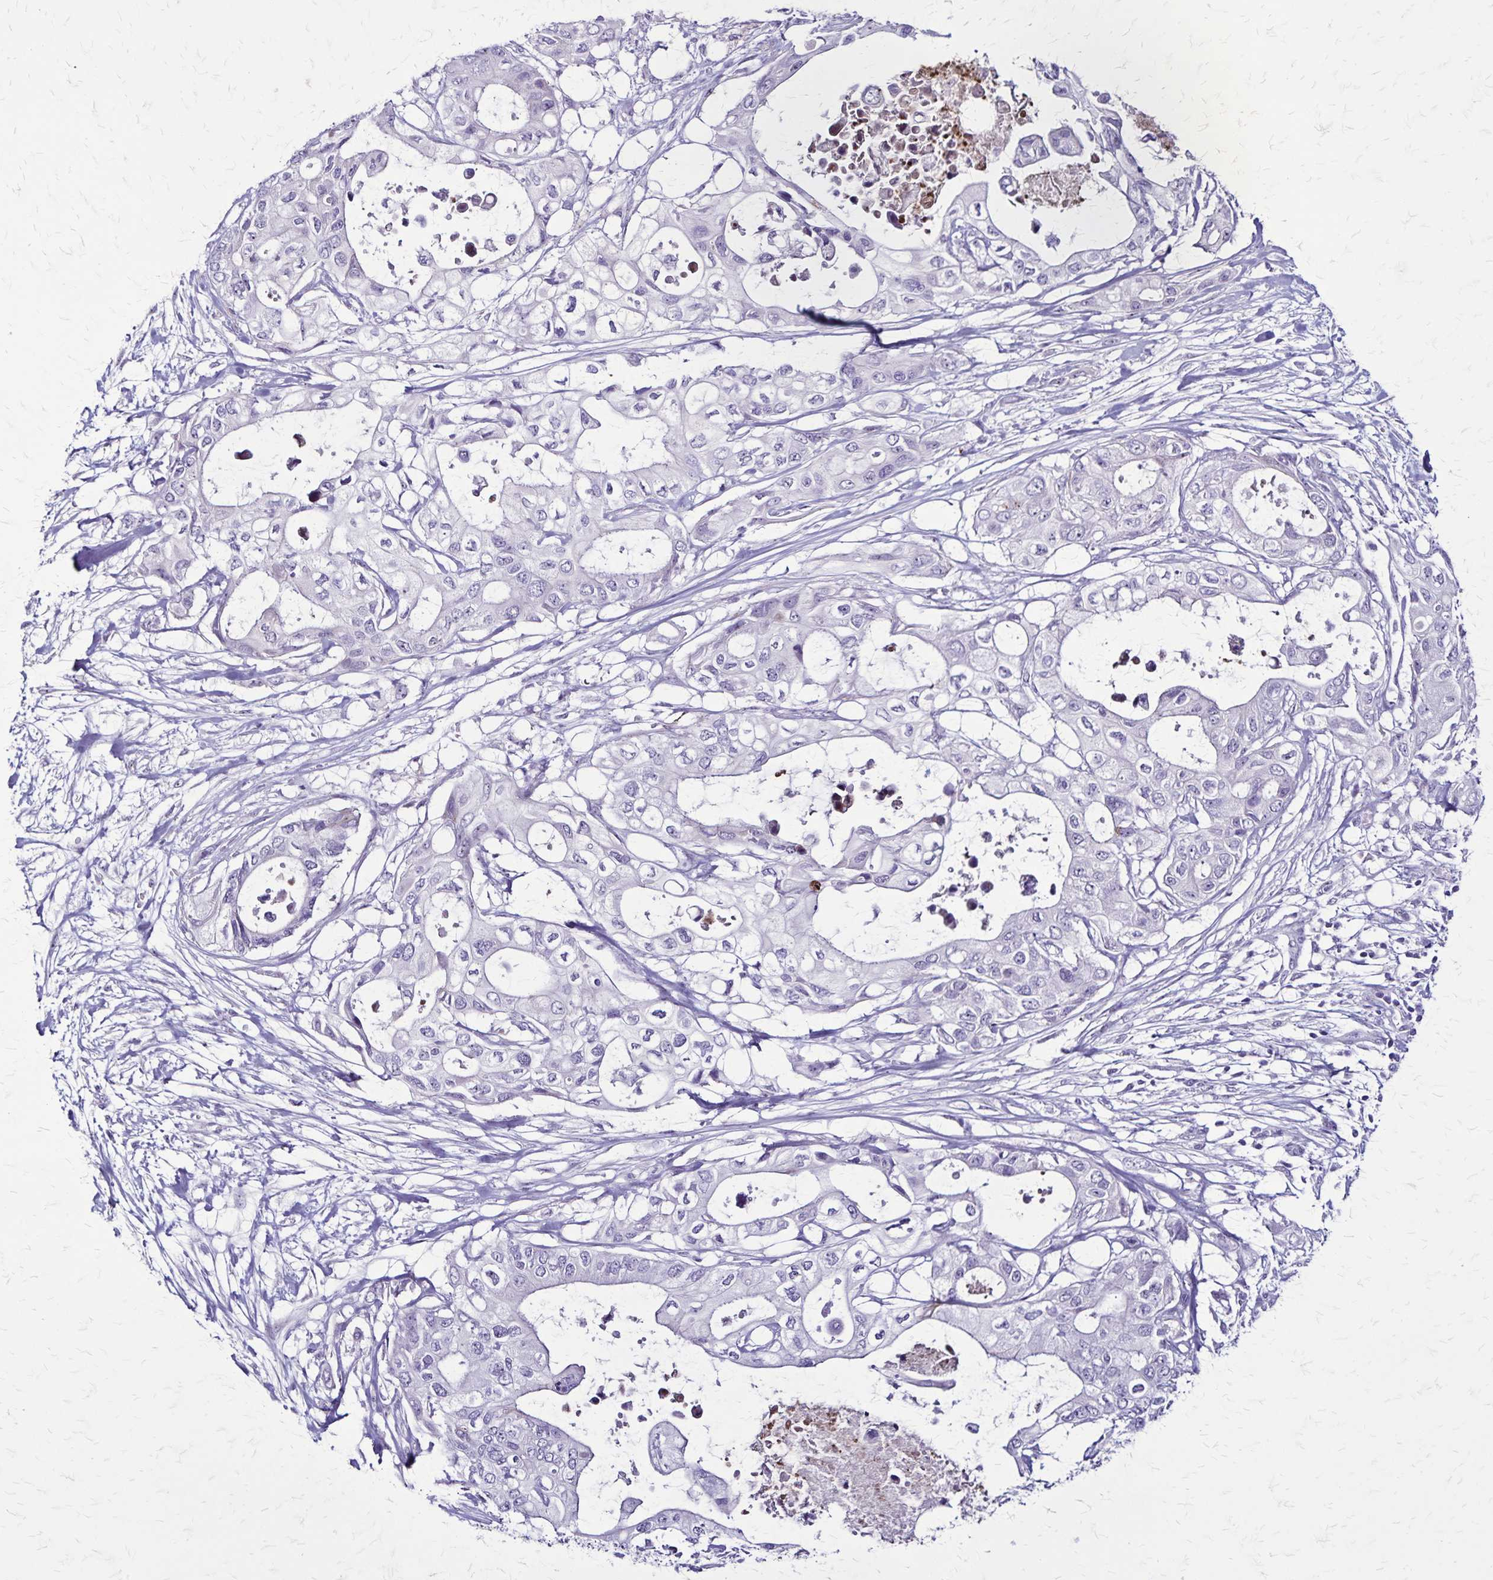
{"staining": {"intensity": "negative", "quantity": "none", "location": "none"}, "tissue": "pancreatic cancer", "cell_type": "Tumor cells", "image_type": "cancer", "snomed": [{"axis": "morphology", "description": "Adenocarcinoma, NOS"}, {"axis": "topography", "description": "Pancreas"}], "caption": "The immunohistochemistry (IHC) histopathology image has no significant staining in tumor cells of pancreatic adenocarcinoma tissue. (DAB (3,3'-diaminobenzidine) IHC with hematoxylin counter stain).", "gene": "OR51B5", "patient": {"sex": "female", "age": 63}}